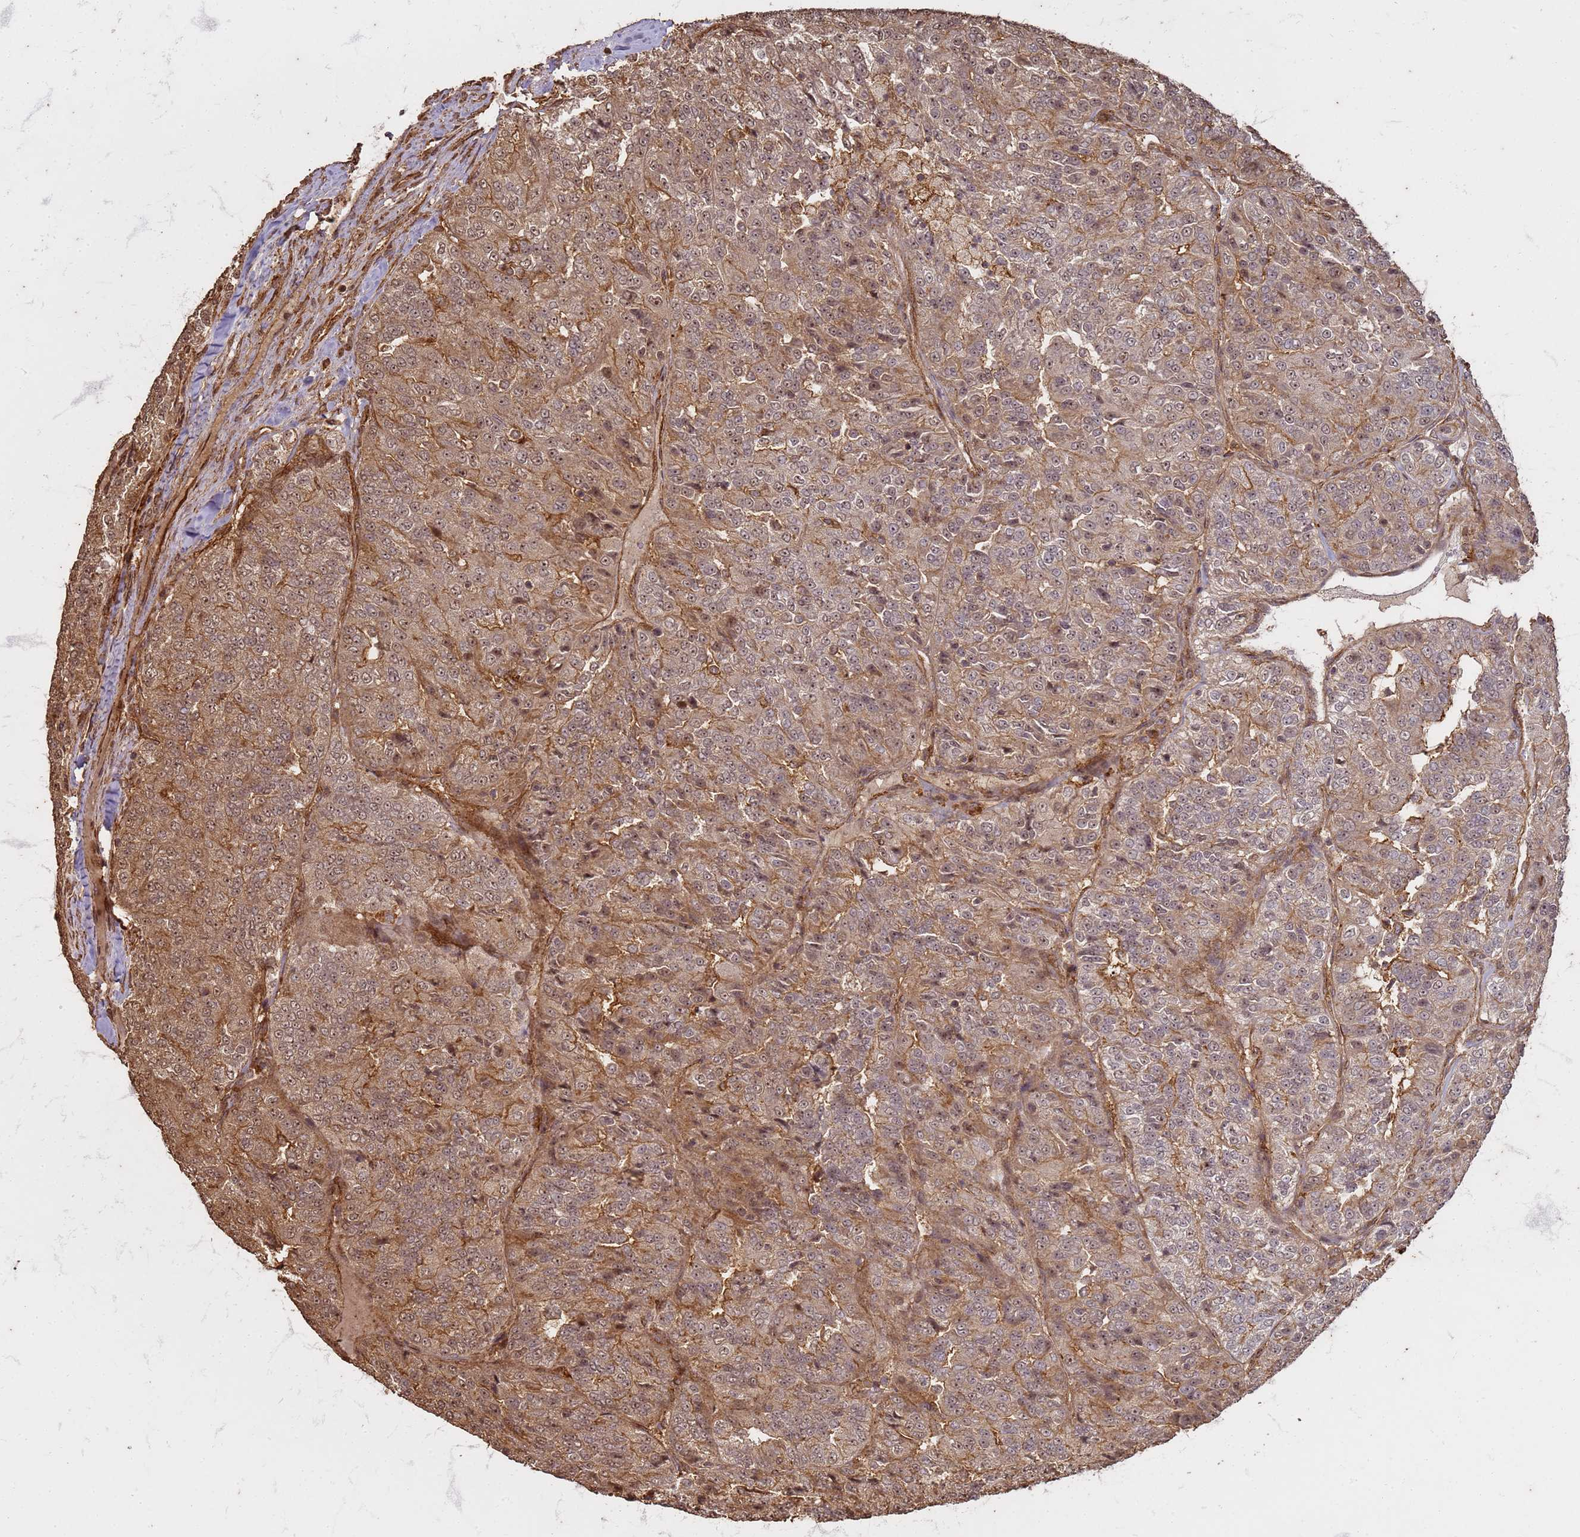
{"staining": {"intensity": "weak", "quantity": "25%-75%", "location": "cytoplasmic/membranous,nuclear"}, "tissue": "renal cancer", "cell_type": "Tumor cells", "image_type": "cancer", "snomed": [{"axis": "morphology", "description": "Adenocarcinoma, NOS"}, {"axis": "topography", "description": "Kidney"}], "caption": "Weak cytoplasmic/membranous and nuclear staining for a protein is present in approximately 25%-75% of tumor cells of renal cancer using IHC.", "gene": "KIF26A", "patient": {"sex": "female", "age": 63}}